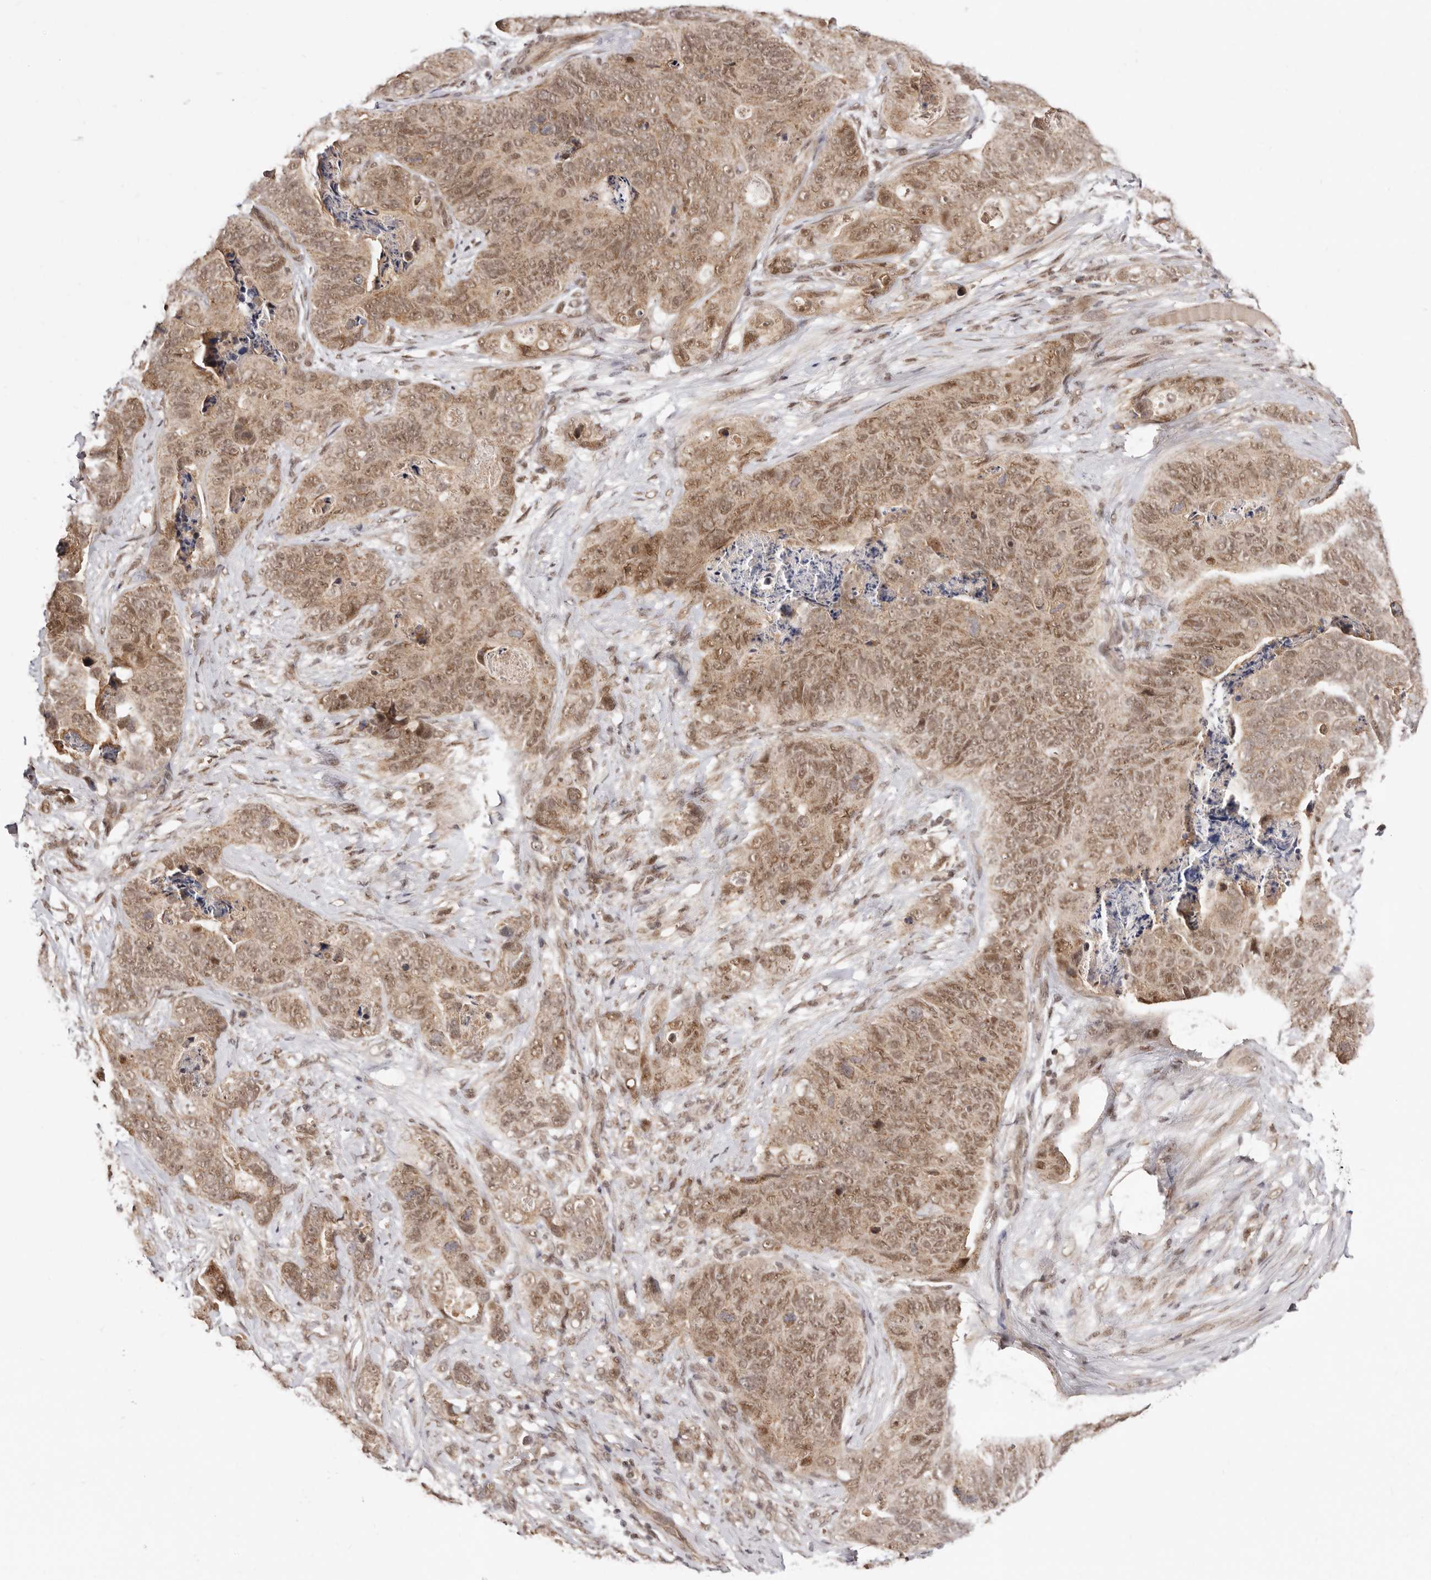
{"staining": {"intensity": "moderate", "quantity": ">75%", "location": "cytoplasmic/membranous,nuclear"}, "tissue": "stomach cancer", "cell_type": "Tumor cells", "image_type": "cancer", "snomed": [{"axis": "morphology", "description": "Normal tissue, NOS"}, {"axis": "morphology", "description": "Adenocarcinoma, NOS"}, {"axis": "topography", "description": "Stomach"}], "caption": "A photomicrograph showing moderate cytoplasmic/membranous and nuclear positivity in approximately >75% of tumor cells in stomach adenocarcinoma, as visualized by brown immunohistochemical staining.", "gene": "MED8", "patient": {"sex": "female", "age": 89}}